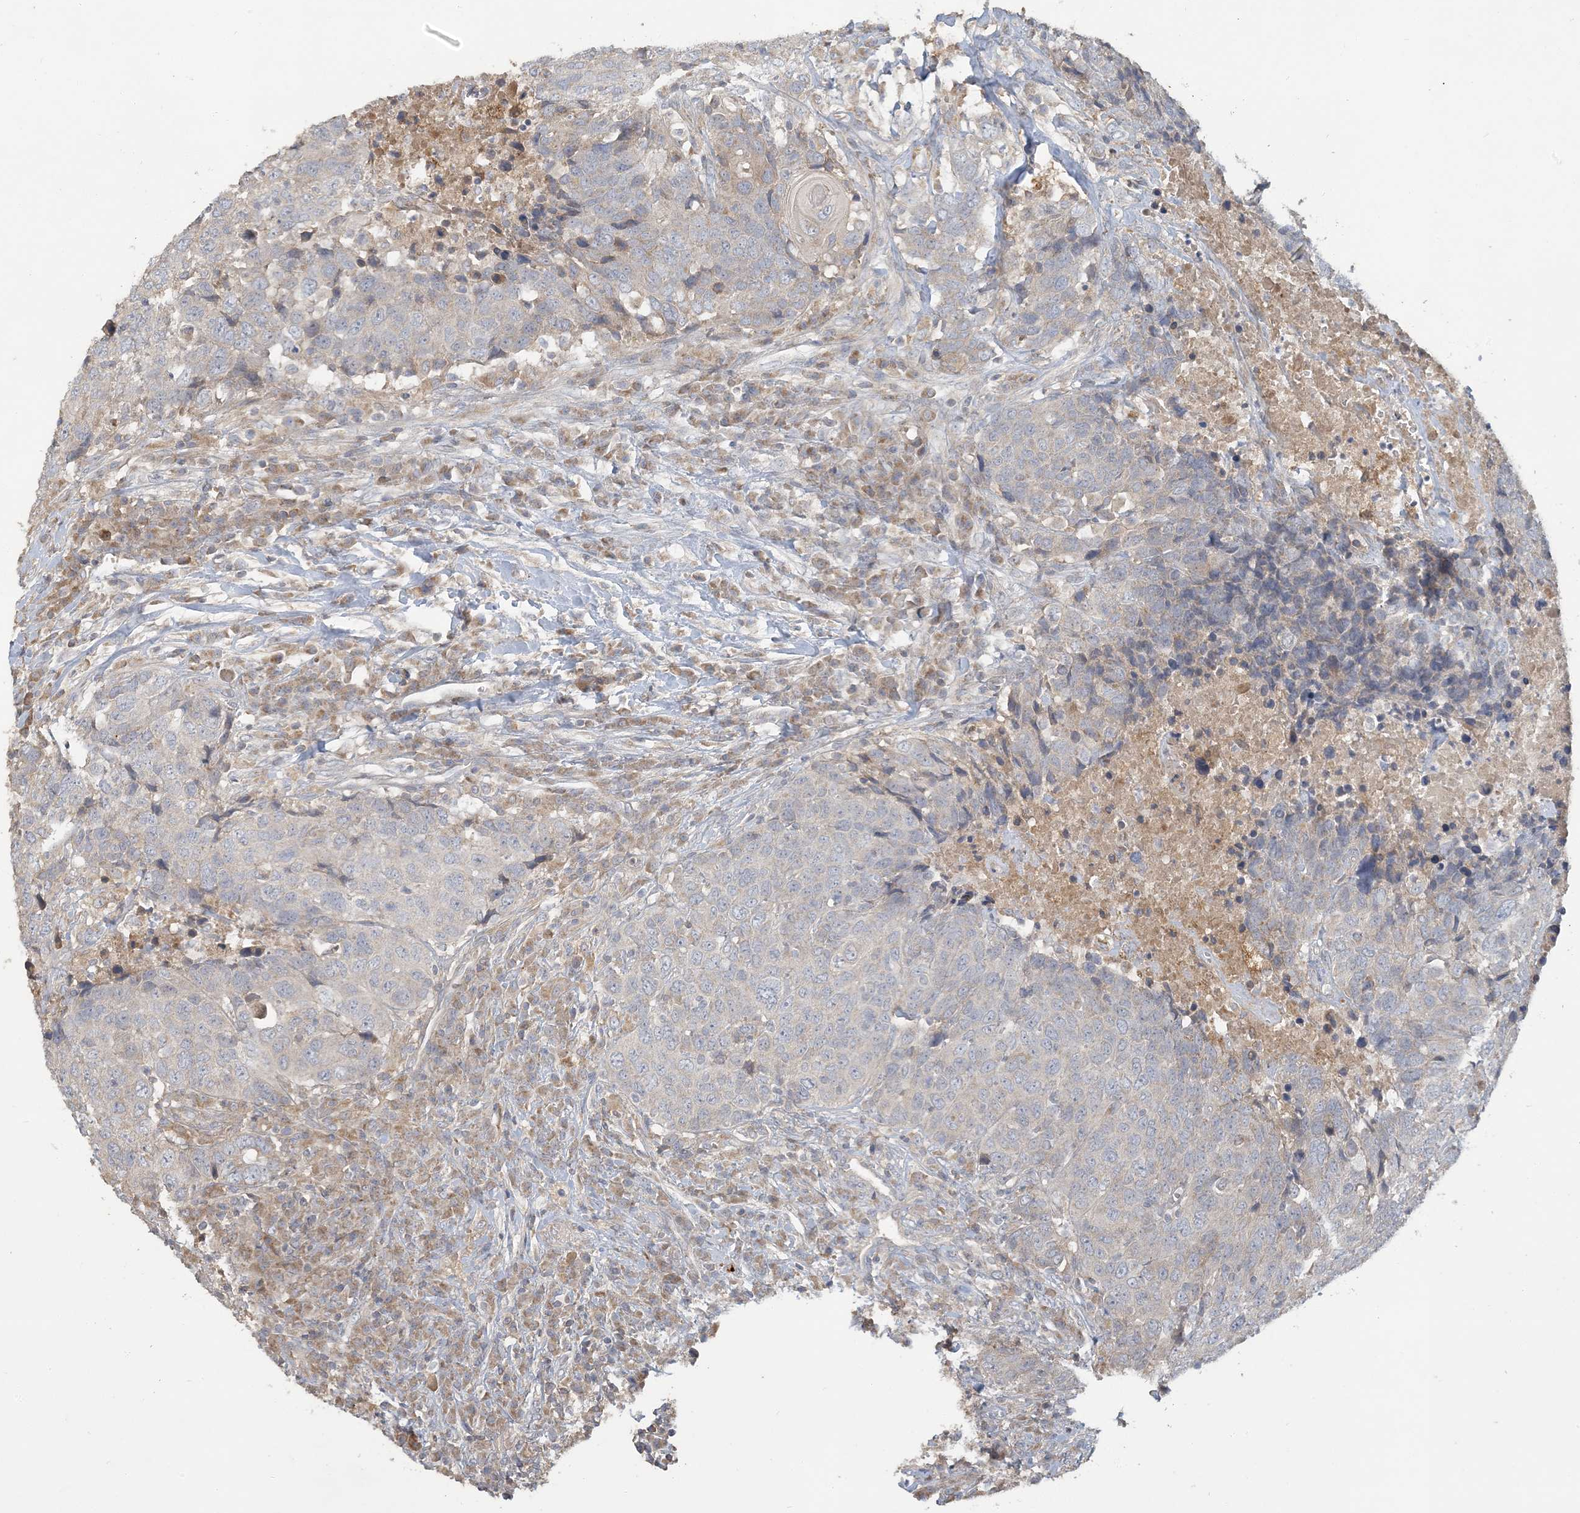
{"staining": {"intensity": "weak", "quantity": "<25%", "location": "cytoplasmic/membranous"}, "tissue": "head and neck cancer", "cell_type": "Tumor cells", "image_type": "cancer", "snomed": [{"axis": "morphology", "description": "Squamous cell carcinoma, NOS"}, {"axis": "topography", "description": "Head-Neck"}], "caption": "This is a image of IHC staining of head and neck cancer (squamous cell carcinoma), which shows no staining in tumor cells. Brightfield microscopy of immunohistochemistry stained with DAB (brown) and hematoxylin (blue), captured at high magnification.", "gene": "LTN1", "patient": {"sex": "male", "age": 66}}